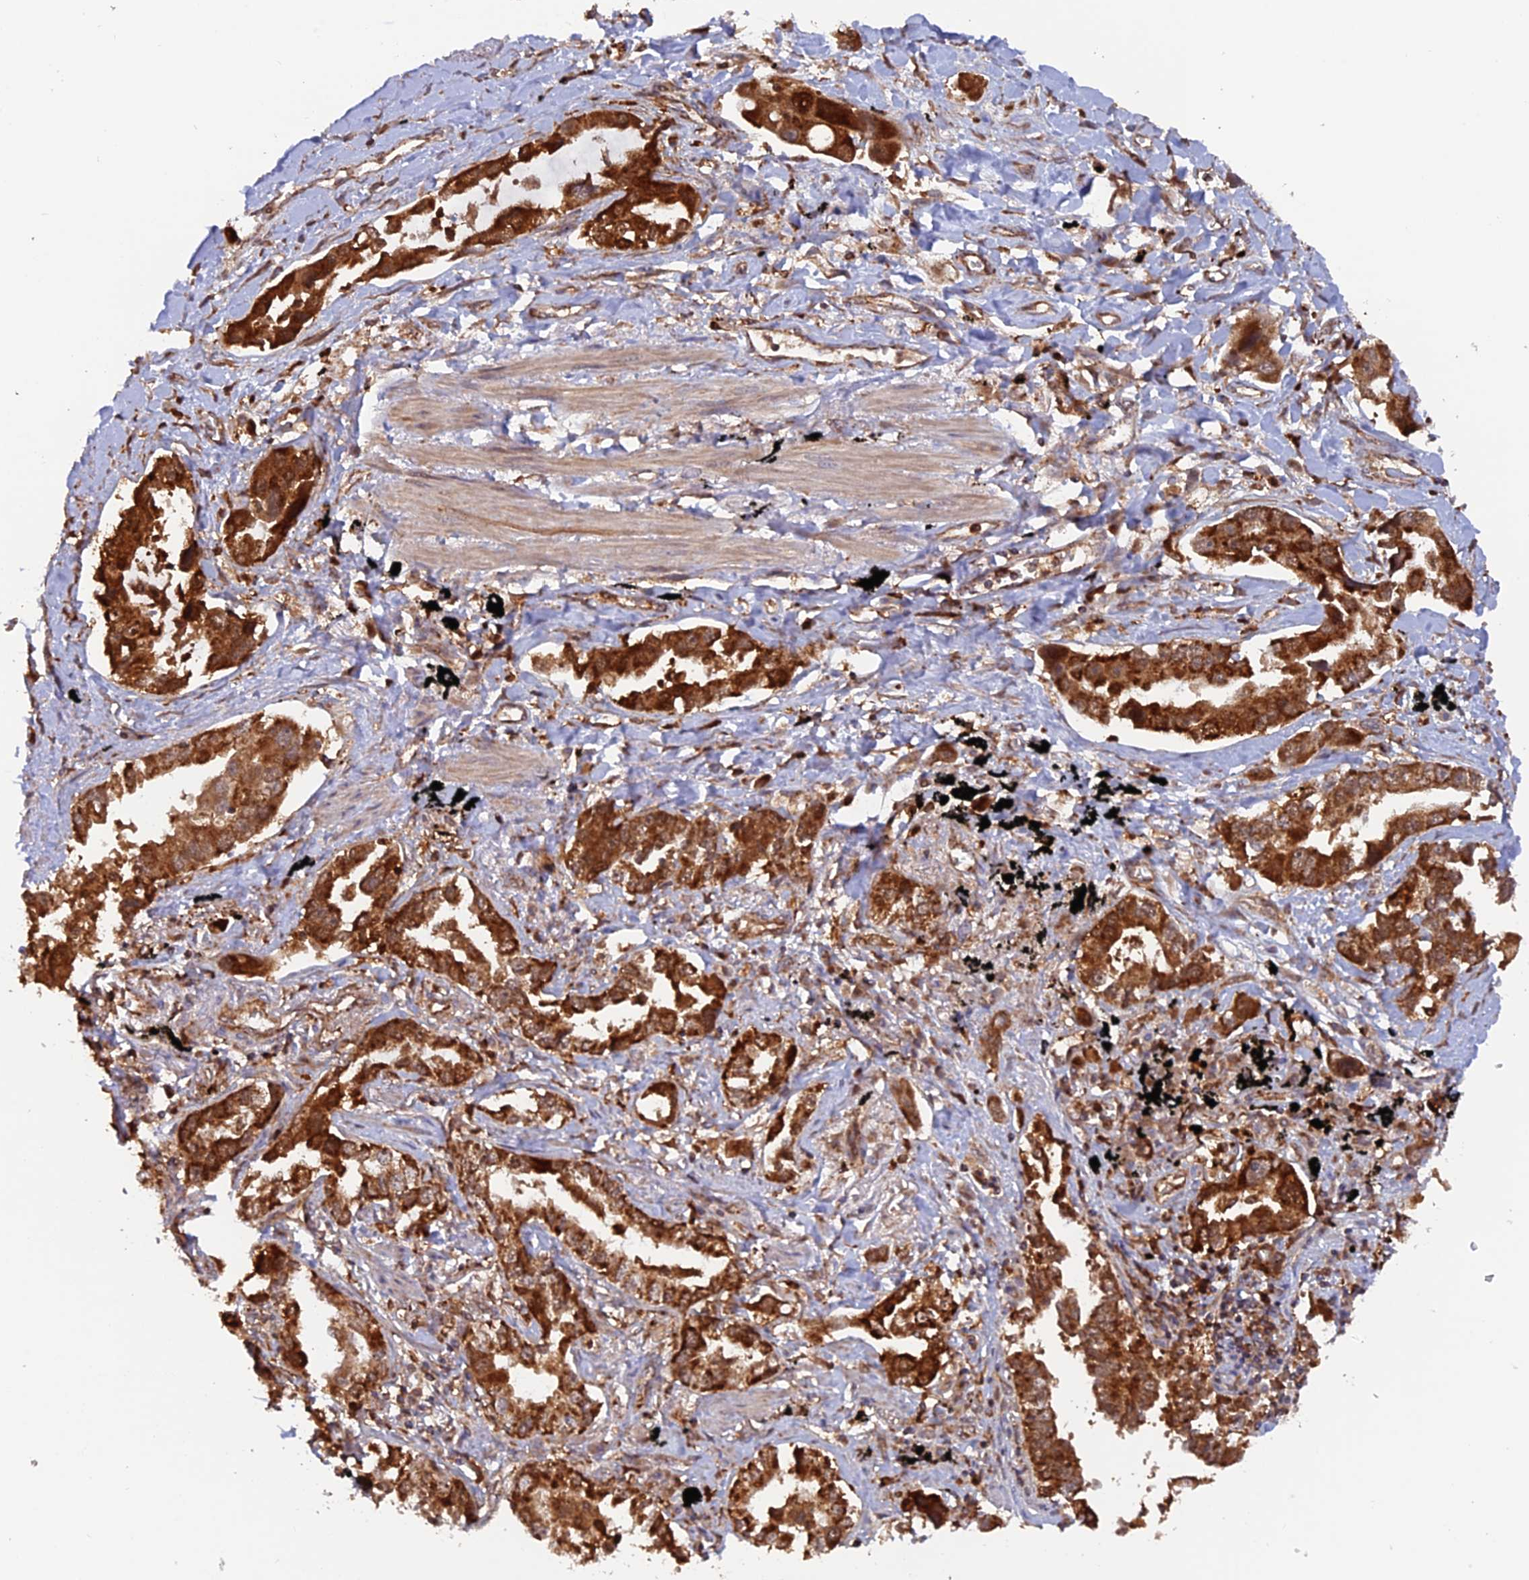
{"staining": {"intensity": "strong", "quantity": ">75%", "location": "cytoplasmic/membranous"}, "tissue": "lung cancer", "cell_type": "Tumor cells", "image_type": "cancer", "snomed": [{"axis": "morphology", "description": "Adenocarcinoma, NOS"}, {"axis": "topography", "description": "Lung"}], "caption": "Brown immunohistochemical staining in lung cancer reveals strong cytoplasmic/membranous positivity in approximately >75% of tumor cells.", "gene": "DTYMK", "patient": {"sex": "male", "age": 67}}